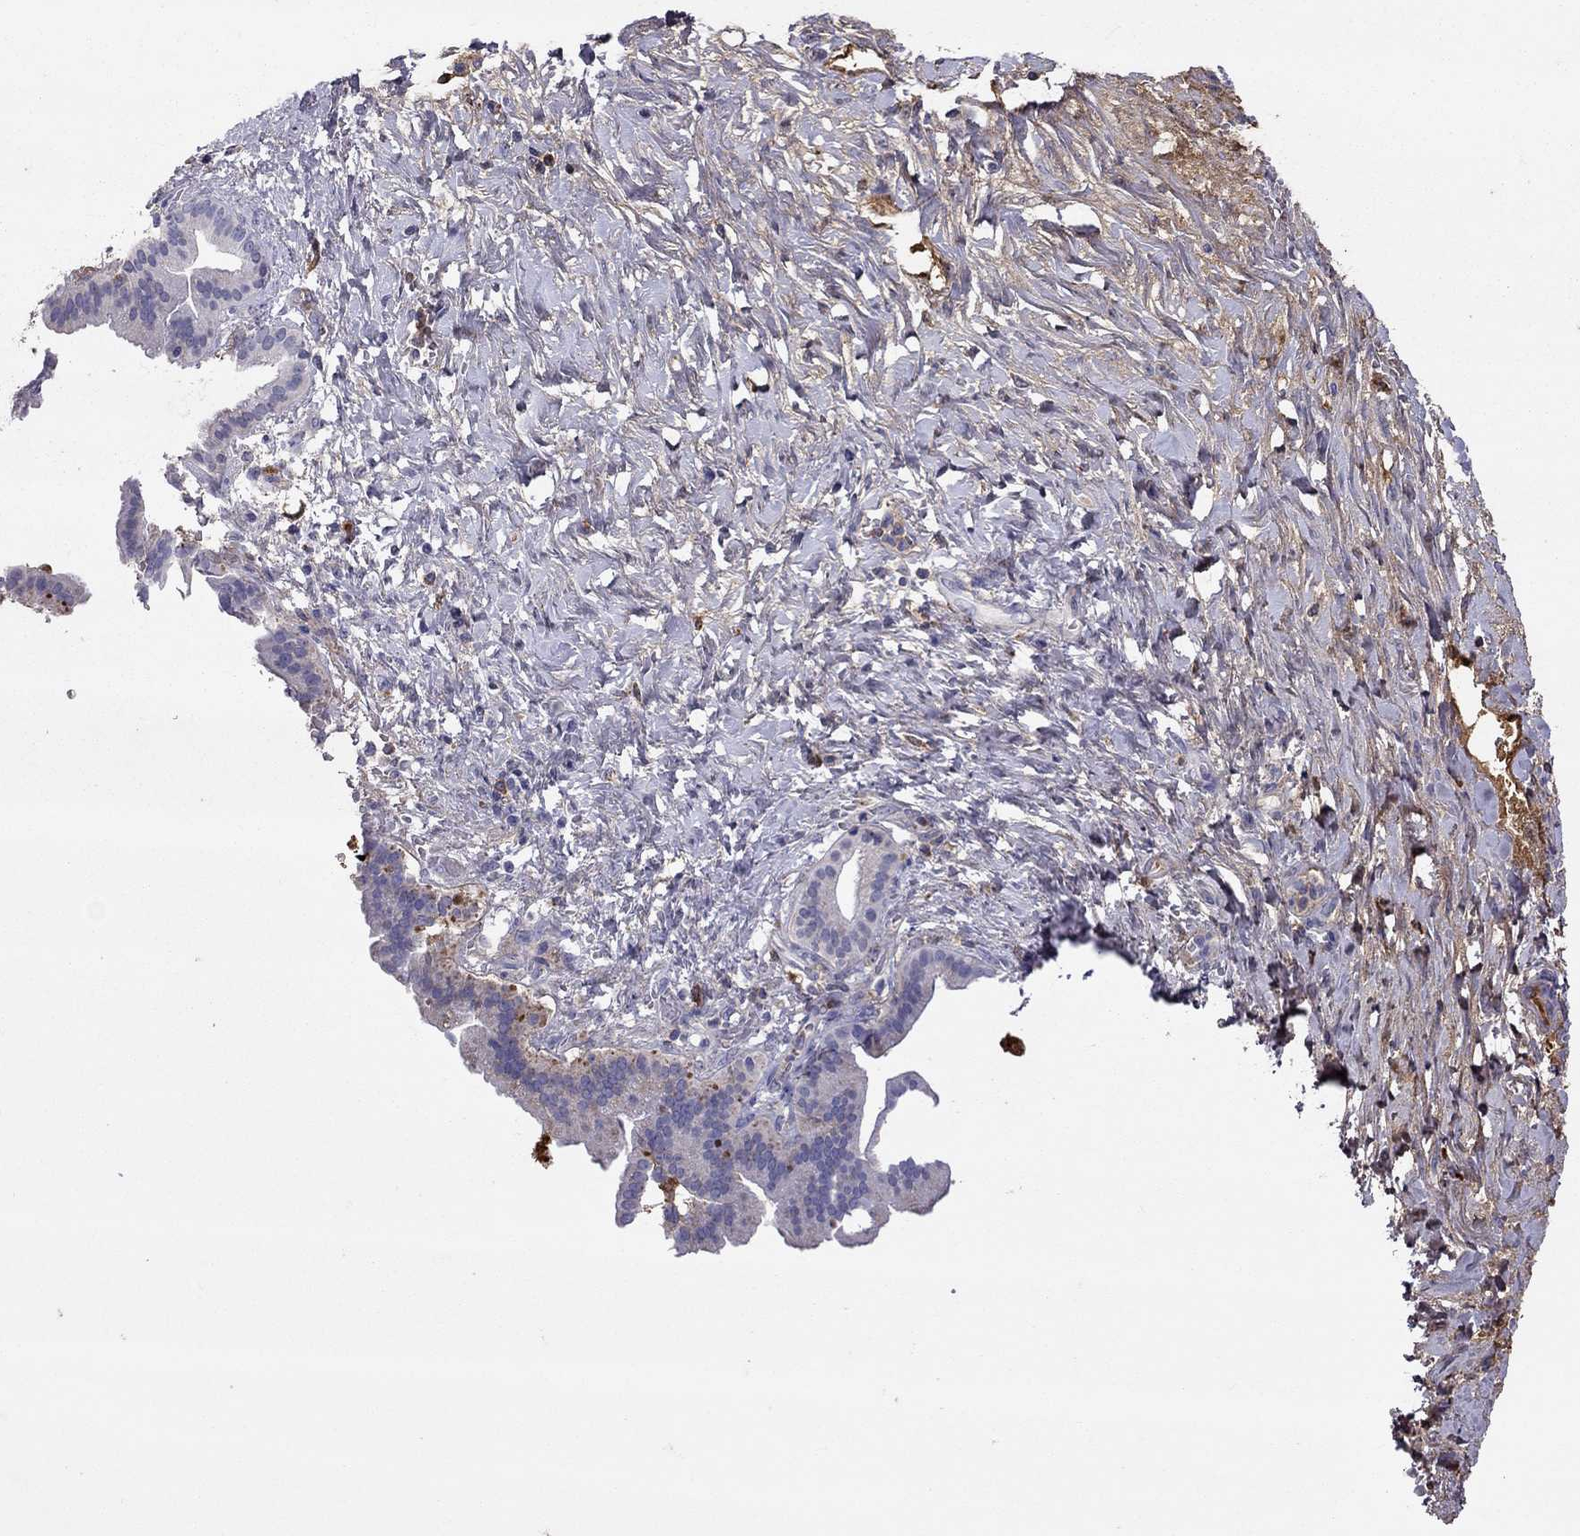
{"staining": {"intensity": "weak", "quantity": "25%-75%", "location": "cytoplasmic/membranous"}, "tissue": "pancreatic cancer", "cell_type": "Tumor cells", "image_type": "cancer", "snomed": [{"axis": "morphology", "description": "Adenocarcinoma, NOS"}, {"axis": "topography", "description": "Pancreas"}], "caption": "Adenocarcinoma (pancreatic) tissue displays weak cytoplasmic/membranous staining in approximately 25%-75% of tumor cells", "gene": "SERPINA3", "patient": {"sex": "male", "age": 44}}